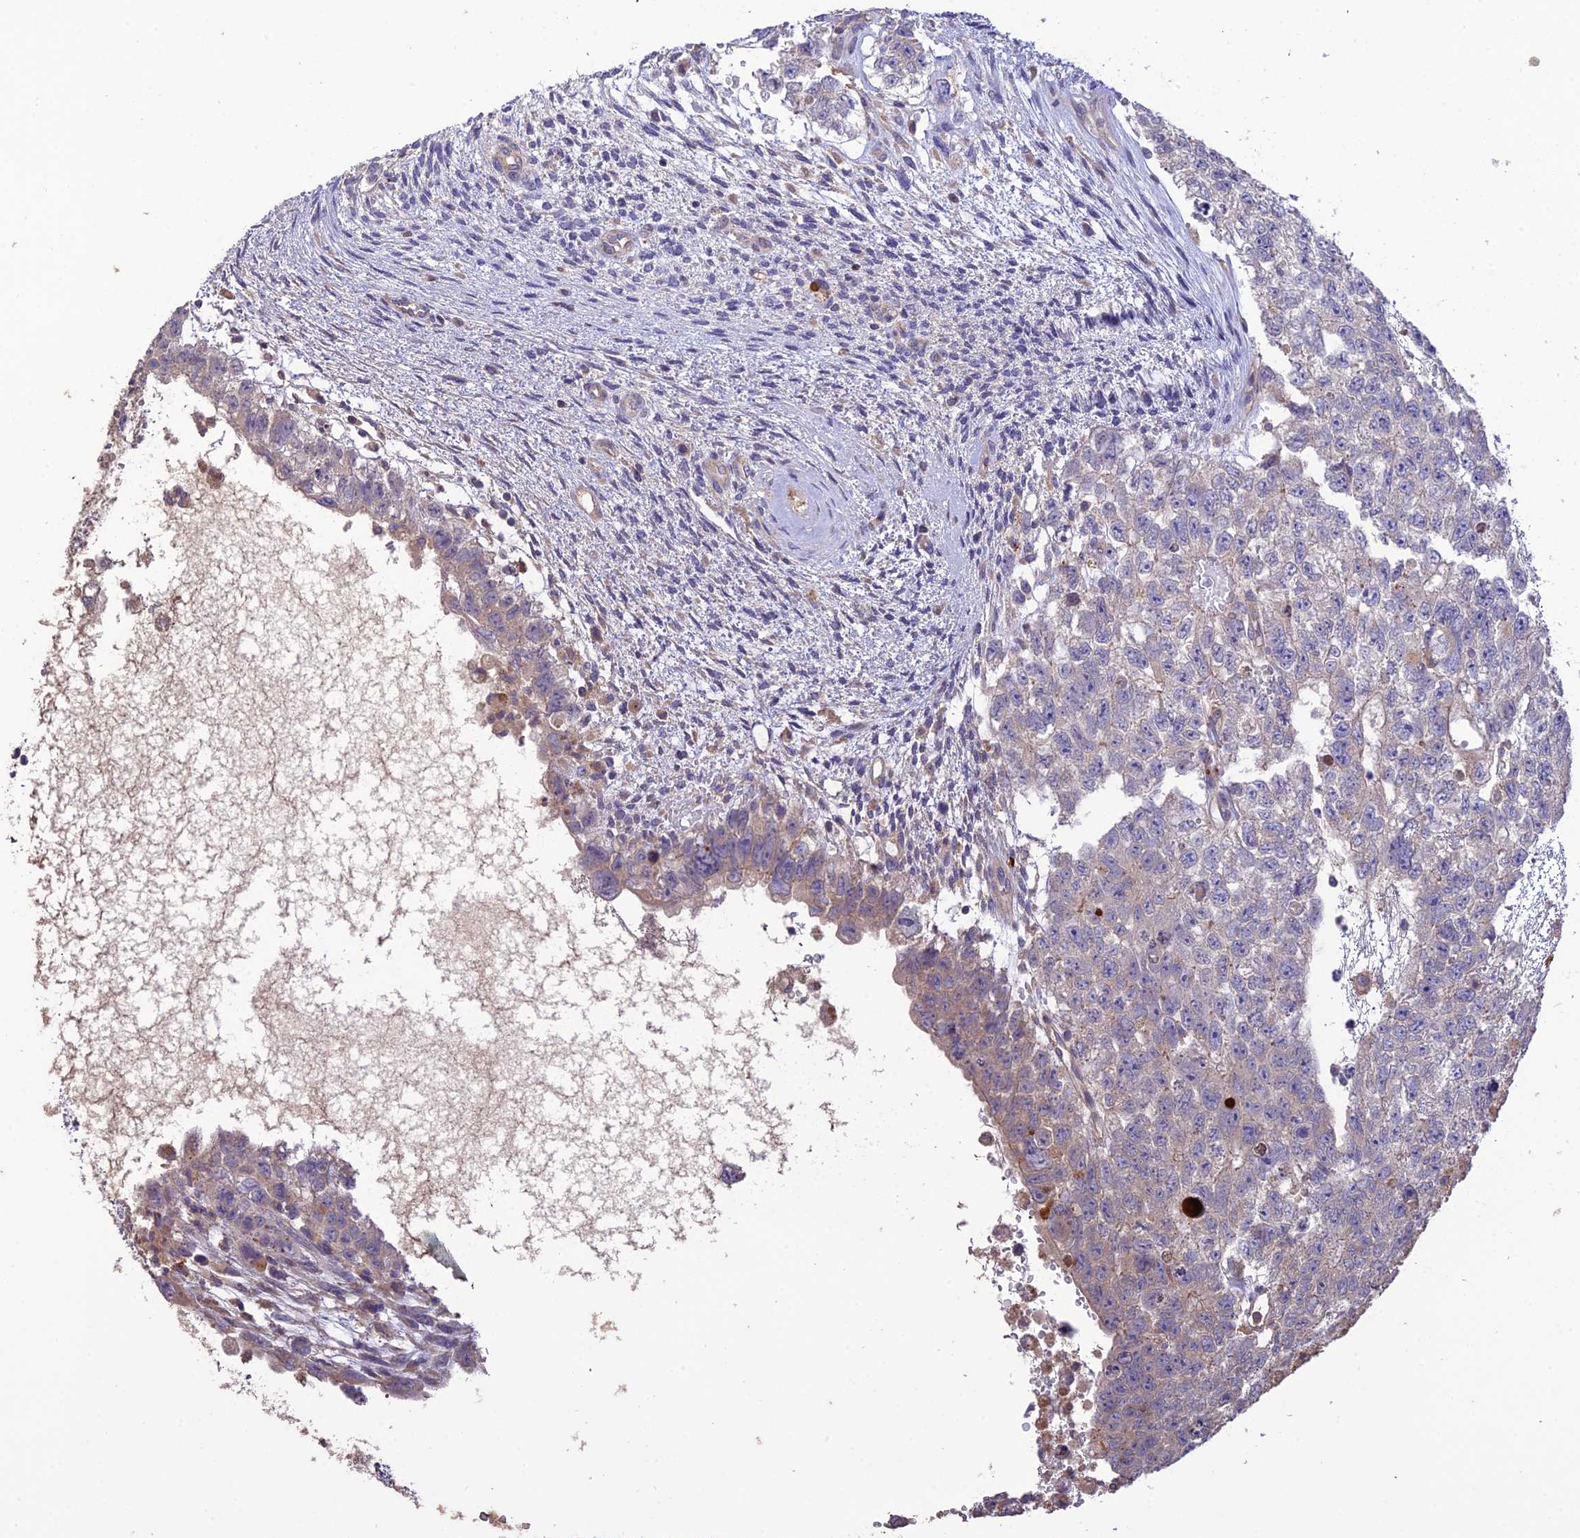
{"staining": {"intensity": "weak", "quantity": "<25%", "location": "cytoplasmic/membranous"}, "tissue": "testis cancer", "cell_type": "Tumor cells", "image_type": "cancer", "snomed": [{"axis": "morphology", "description": "Carcinoma, Embryonal, NOS"}, {"axis": "topography", "description": "Testis"}], "caption": "Tumor cells show no significant protein positivity in testis cancer.", "gene": "MIOS", "patient": {"sex": "male", "age": 26}}